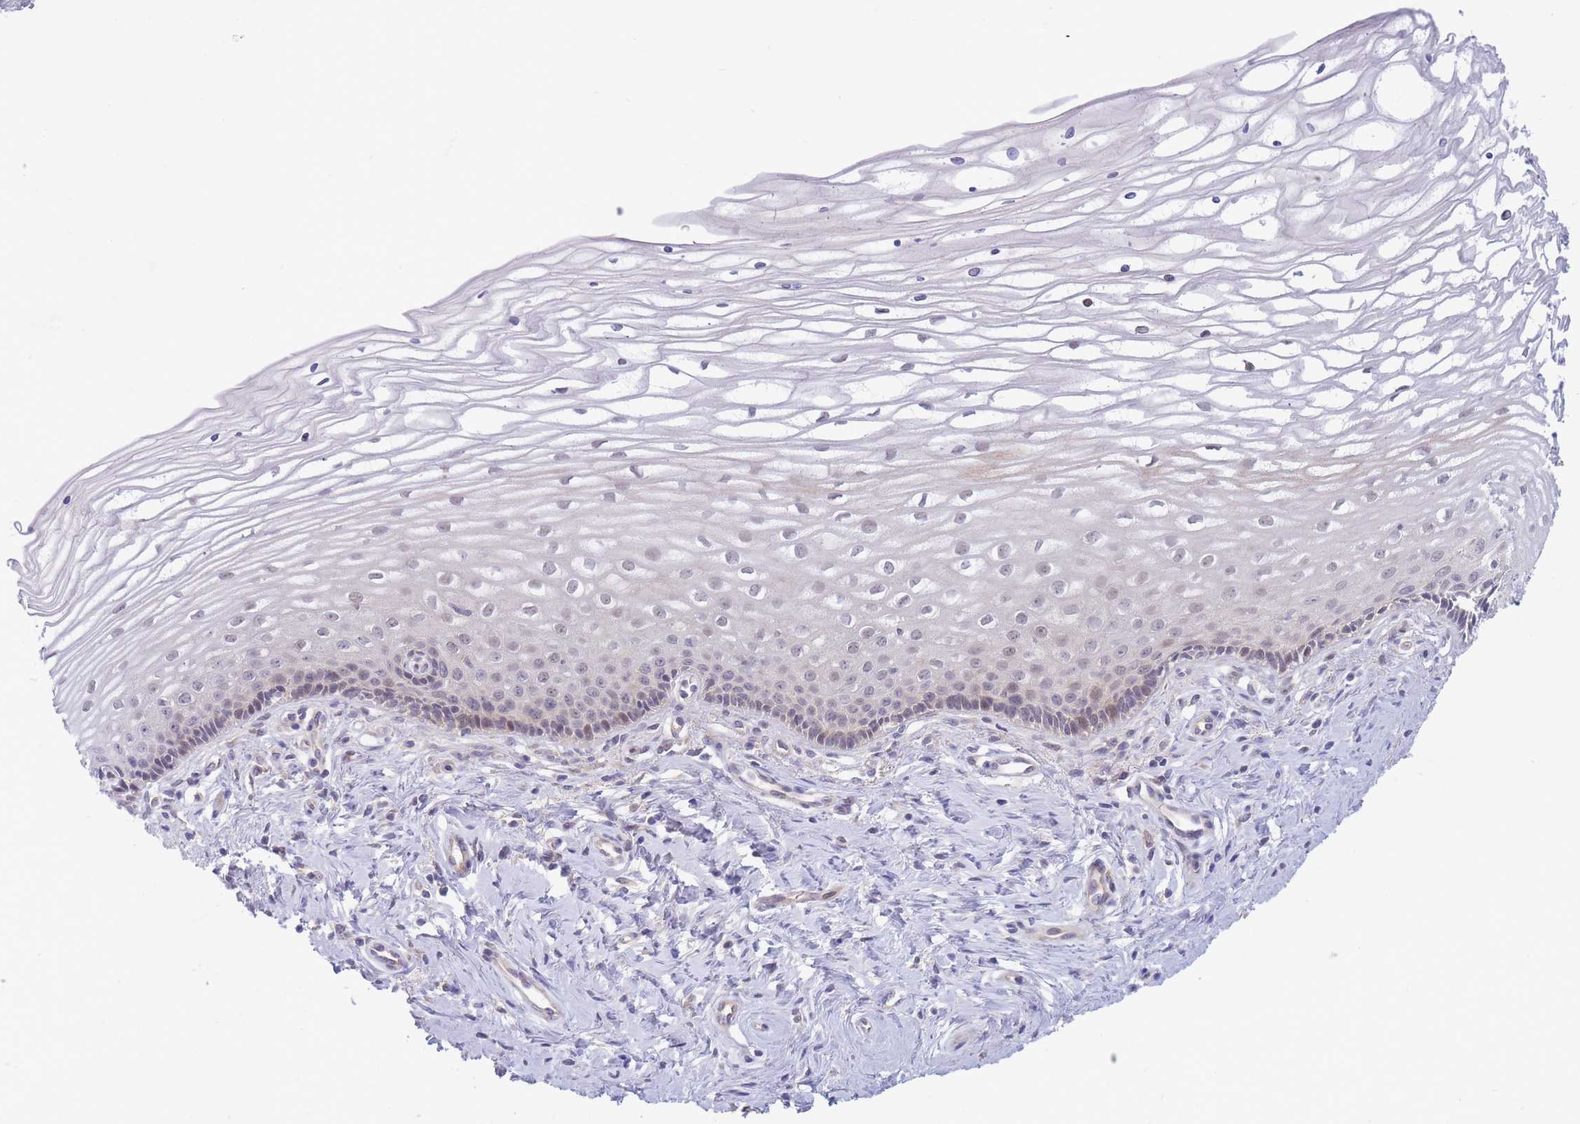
{"staining": {"intensity": "negative", "quantity": "none", "location": "none"}, "tissue": "cervix", "cell_type": "Glandular cells", "image_type": "normal", "snomed": [{"axis": "morphology", "description": "Normal tissue, NOS"}, {"axis": "topography", "description": "Cervix"}], "caption": "Protein analysis of unremarkable cervix shows no significant expression in glandular cells. (Brightfield microscopy of DAB IHC at high magnification).", "gene": "APOL4", "patient": {"sex": "female", "age": 47}}